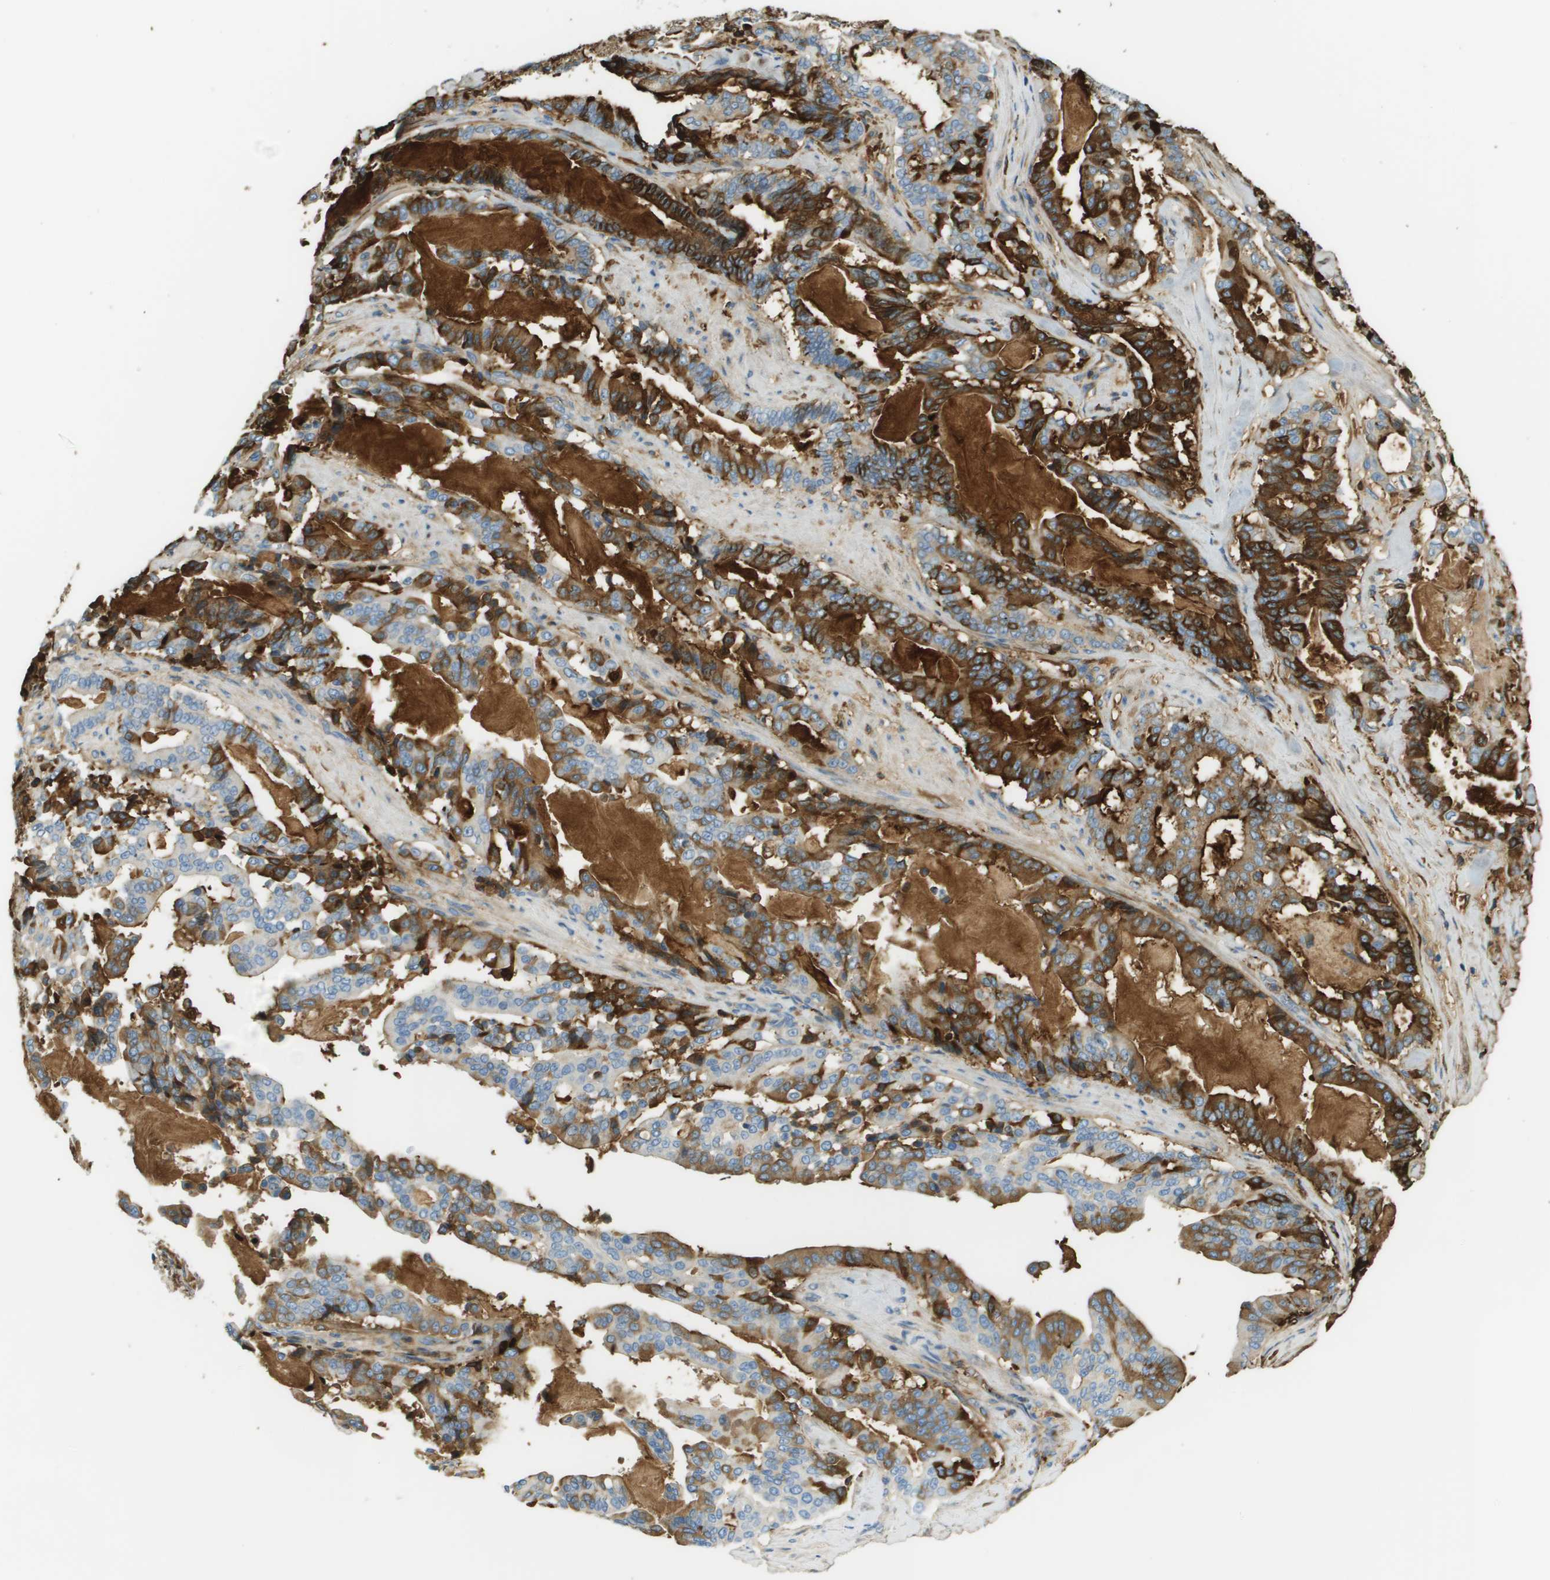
{"staining": {"intensity": "strong", "quantity": "25%-75%", "location": "cytoplasmic/membranous"}, "tissue": "pancreatic cancer", "cell_type": "Tumor cells", "image_type": "cancer", "snomed": [{"axis": "morphology", "description": "Adenocarcinoma, NOS"}, {"axis": "topography", "description": "Pancreas"}], "caption": "Immunohistochemical staining of human pancreatic adenocarcinoma reveals strong cytoplasmic/membranous protein staining in about 25%-75% of tumor cells. The staining was performed using DAB (3,3'-diaminobenzidine), with brown indicating positive protein expression. Nuclei are stained blue with hematoxylin.", "gene": "DCN", "patient": {"sex": "male", "age": 63}}